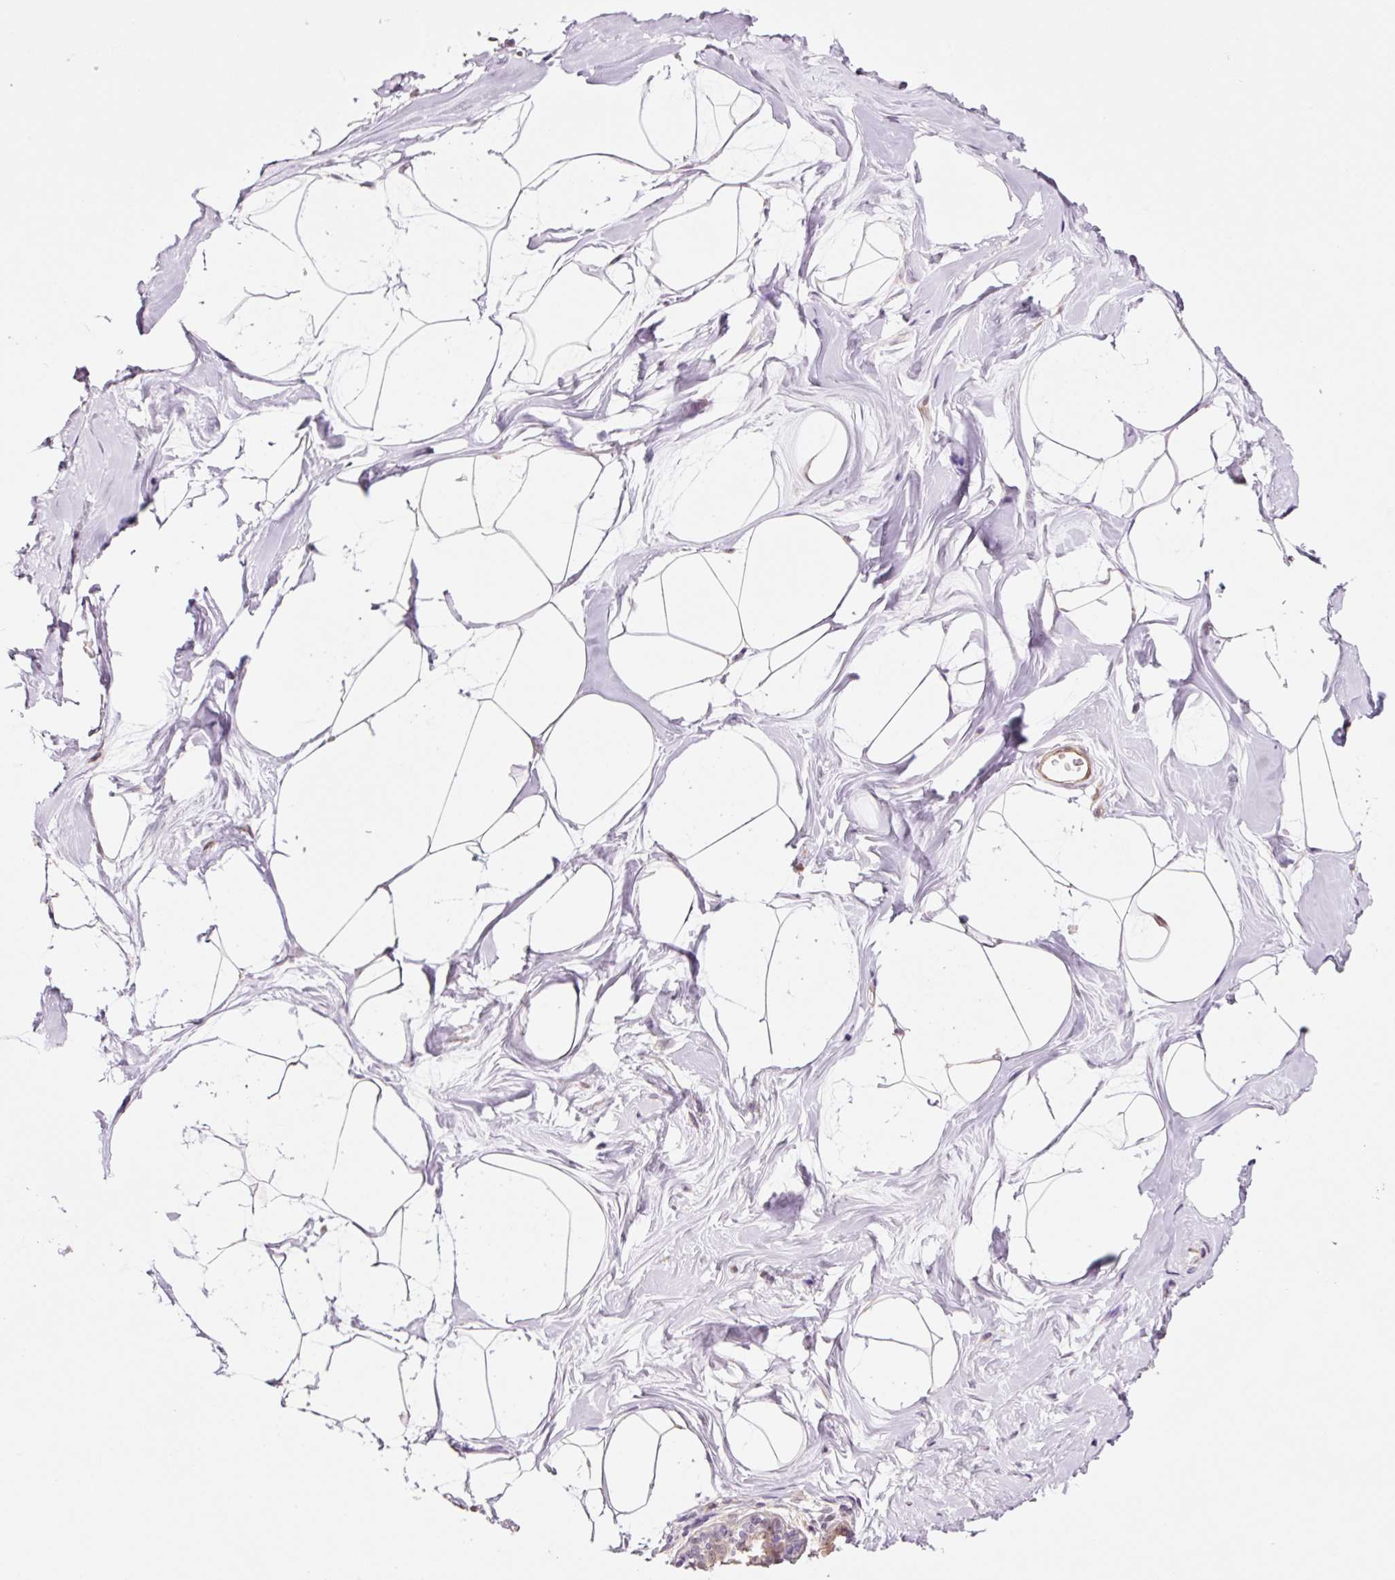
{"staining": {"intensity": "negative", "quantity": "none", "location": "none"}, "tissue": "breast", "cell_type": "Adipocytes", "image_type": "normal", "snomed": [{"axis": "morphology", "description": "Normal tissue, NOS"}, {"axis": "topography", "description": "Breast"}], "caption": "Human breast stained for a protein using immunohistochemistry demonstrates no positivity in adipocytes.", "gene": "FBXL14", "patient": {"sex": "female", "age": 45}}